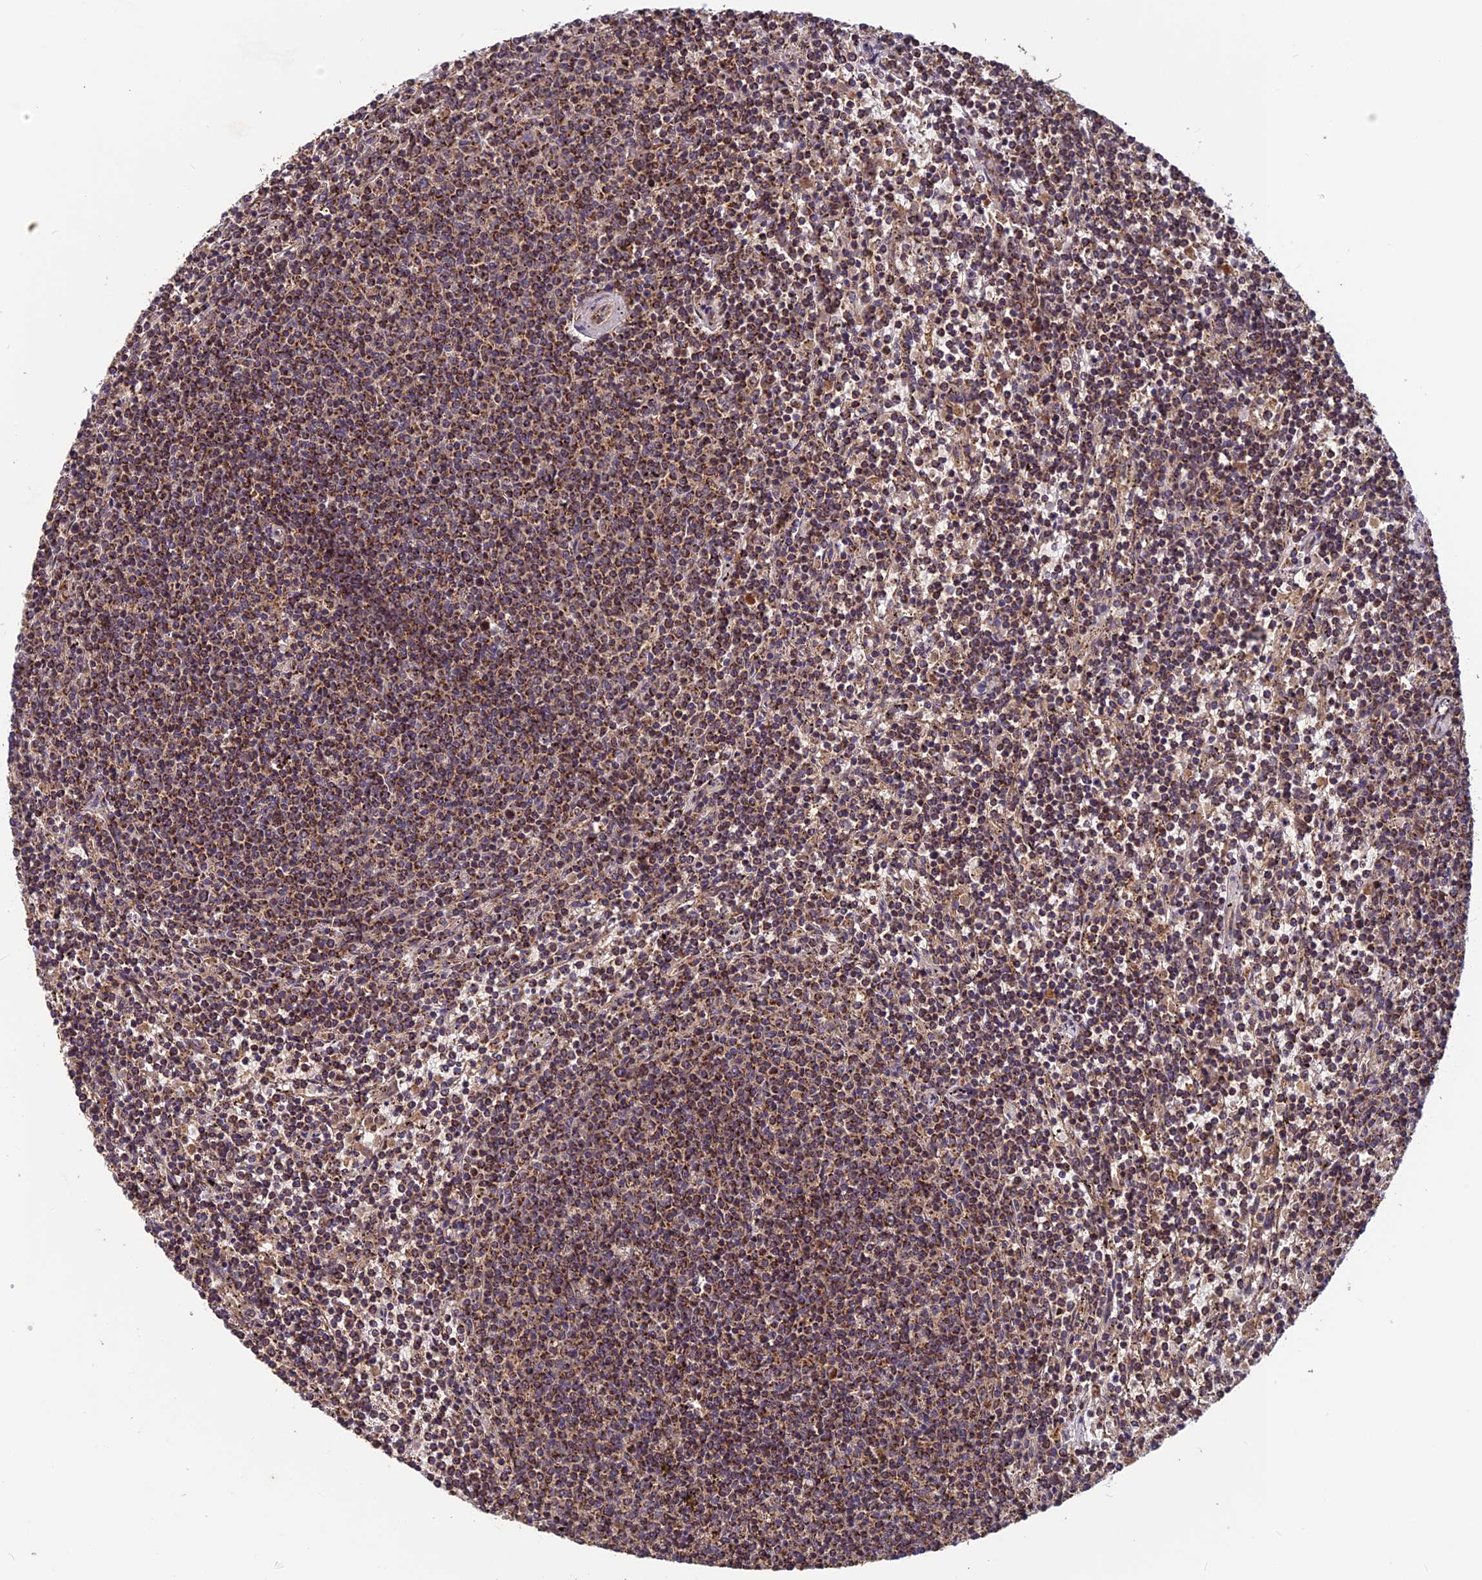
{"staining": {"intensity": "moderate", "quantity": ">75%", "location": "cytoplasmic/membranous"}, "tissue": "lymphoma", "cell_type": "Tumor cells", "image_type": "cancer", "snomed": [{"axis": "morphology", "description": "Malignant lymphoma, non-Hodgkin's type, Low grade"}, {"axis": "topography", "description": "Spleen"}], "caption": "Lymphoma stained with DAB (3,3'-diaminobenzidine) IHC displays medium levels of moderate cytoplasmic/membranous staining in approximately >75% of tumor cells.", "gene": "CCDC15", "patient": {"sex": "female", "age": 50}}